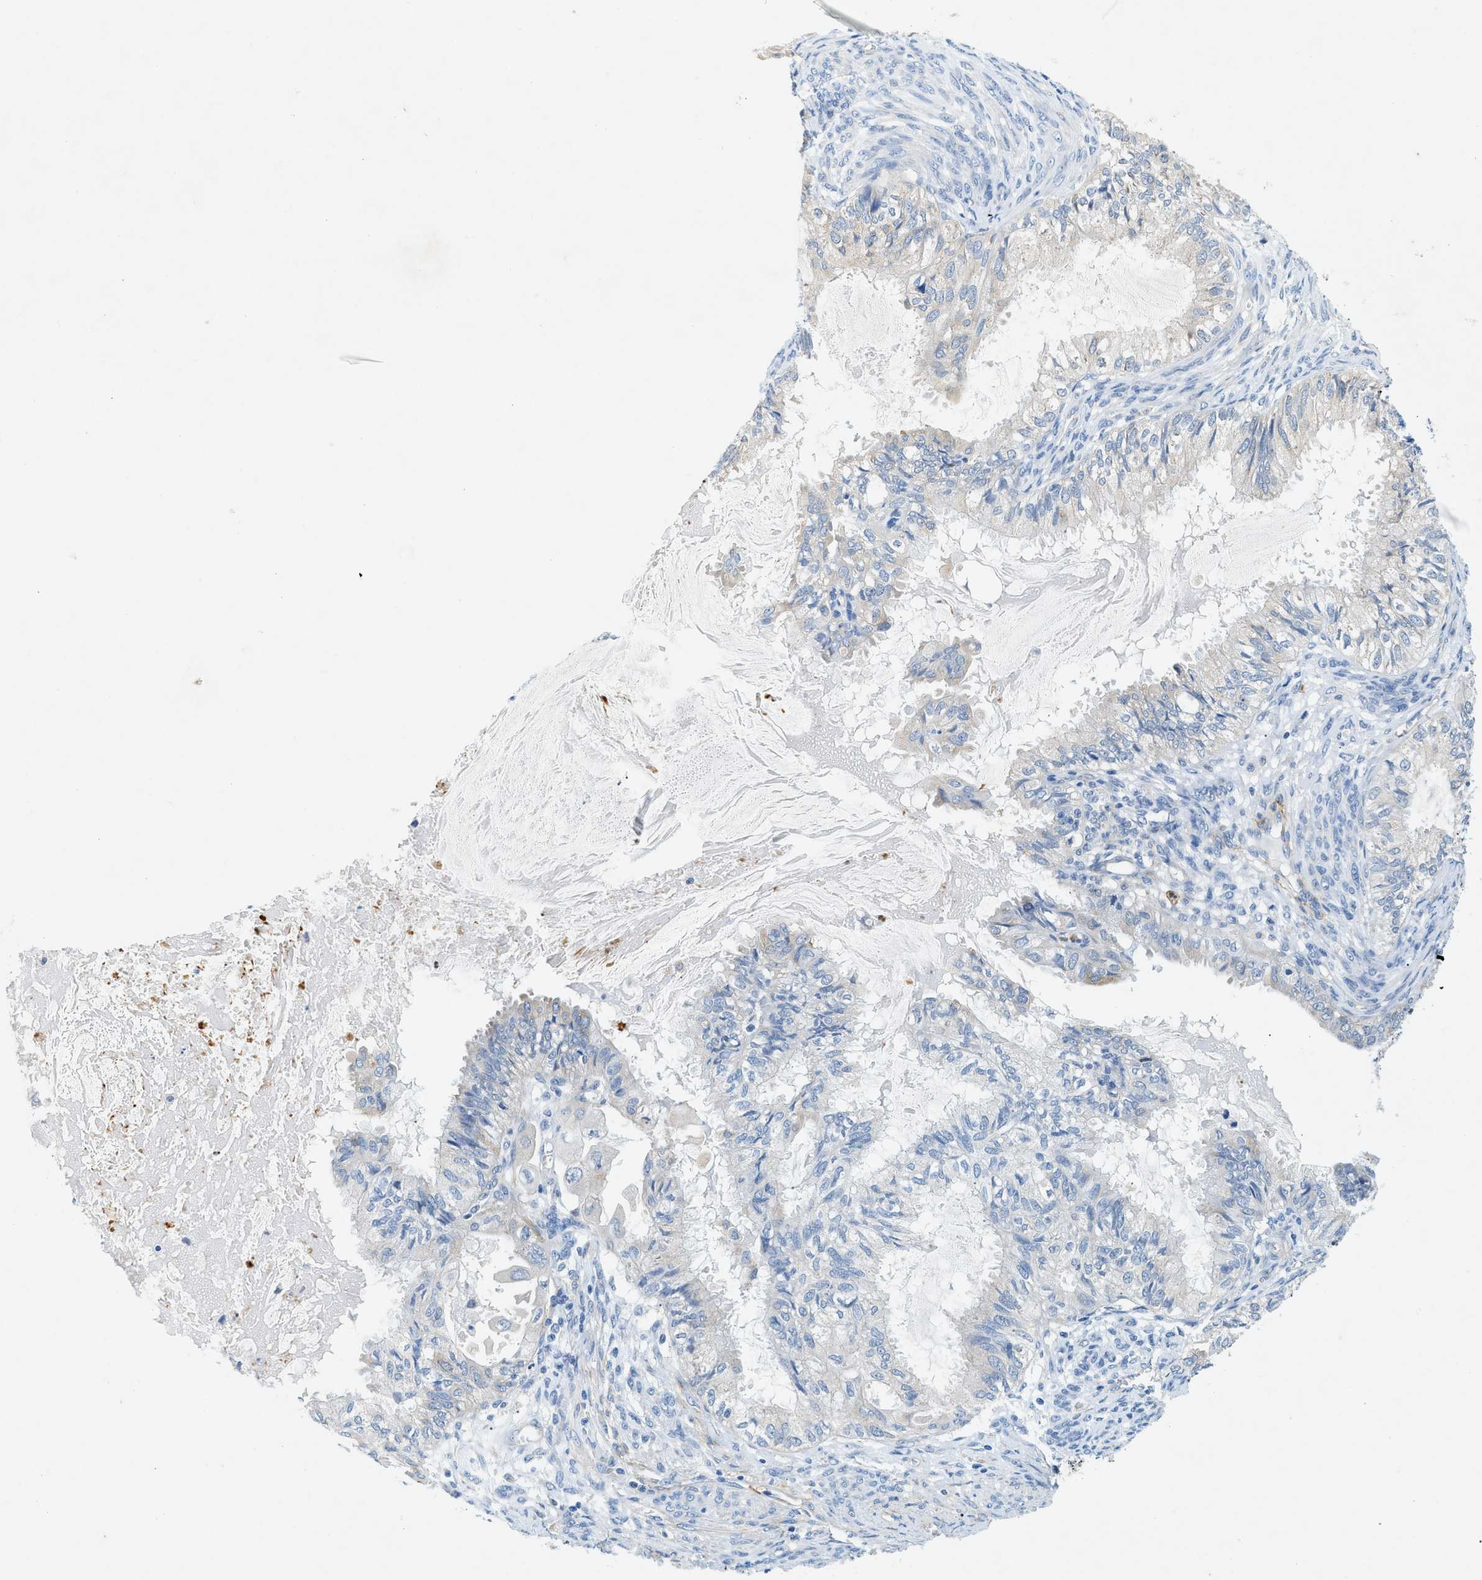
{"staining": {"intensity": "negative", "quantity": "none", "location": "none"}, "tissue": "cervical cancer", "cell_type": "Tumor cells", "image_type": "cancer", "snomed": [{"axis": "morphology", "description": "Normal tissue, NOS"}, {"axis": "morphology", "description": "Adenocarcinoma, NOS"}, {"axis": "topography", "description": "Cervix"}, {"axis": "topography", "description": "Endometrium"}], "caption": "Immunohistochemistry (IHC) of cervical cancer reveals no staining in tumor cells.", "gene": "ZDHHC13", "patient": {"sex": "female", "age": 86}}